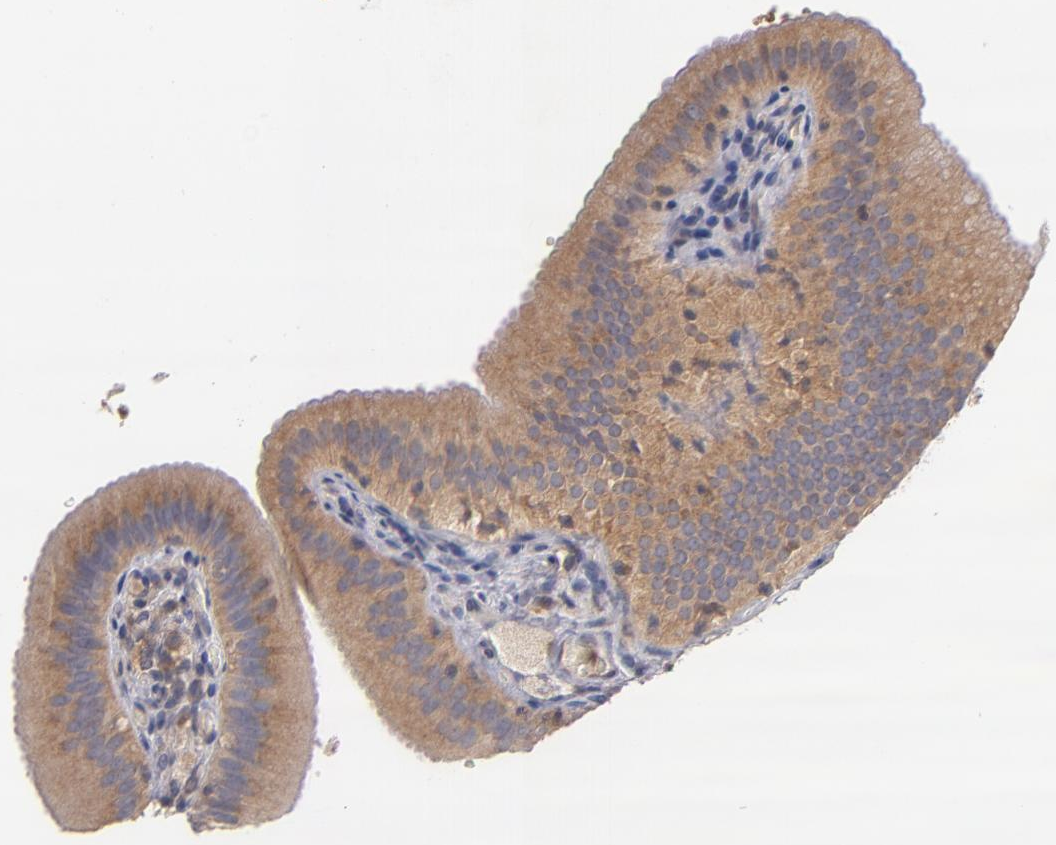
{"staining": {"intensity": "moderate", "quantity": ">75%", "location": "cytoplasmic/membranous"}, "tissue": "gallbladder", "cell_type": "Glandular cells", "image_type": "normal", "snomed": [{"axis": "morphology", "description": "Normal tissue, NOS"}, {"axis": "topography", "description": "Gallbladder"}], "caption": "IHC image of normal human gallbladder stained for a protein (brown), which exhibits medium levels of moderate cytoplasmic/membranous positivity in about >75% of glandular cells.", "gene": "UPF3B", "patient": {"sex": "female", "age": 24}}